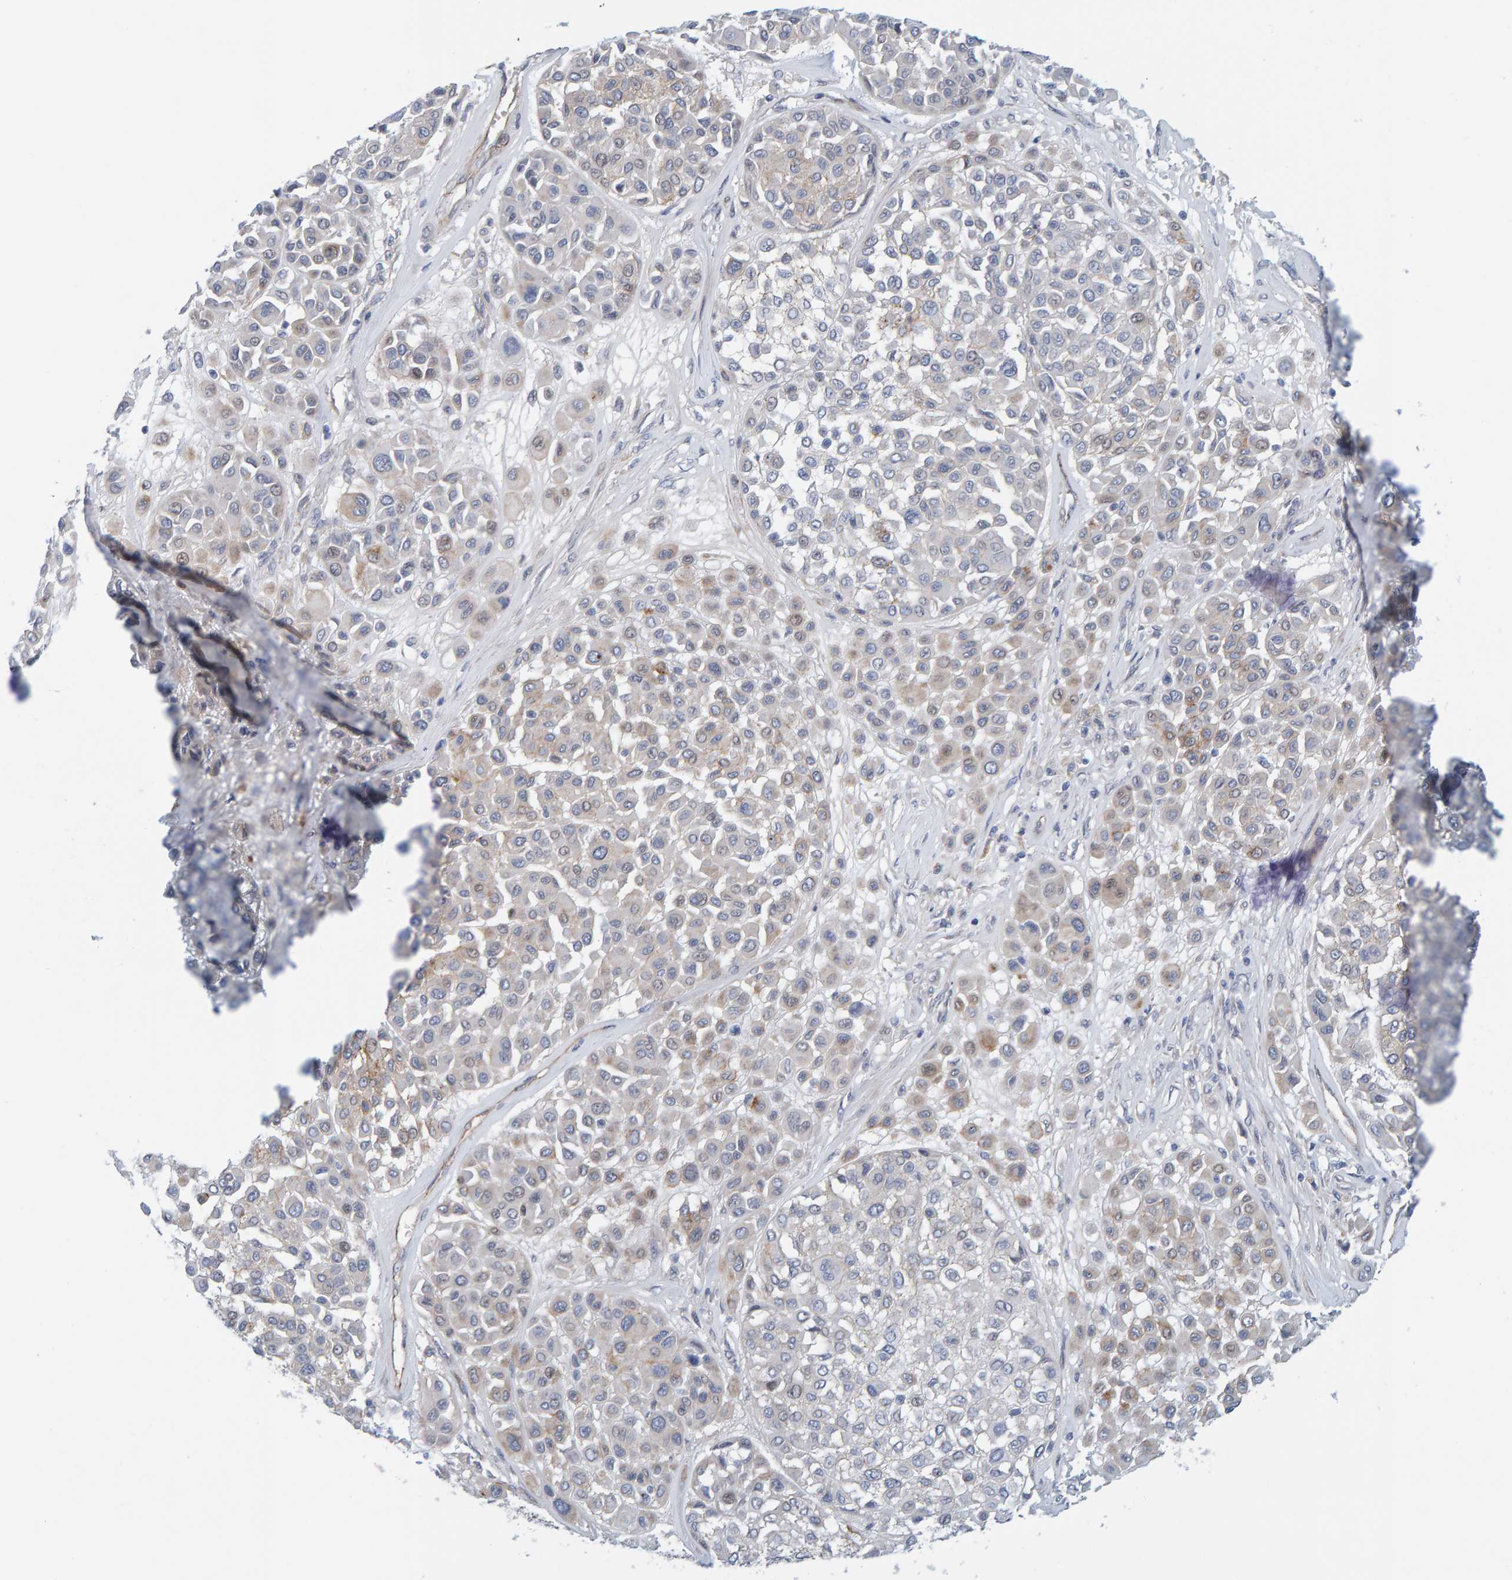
{"staining": {"intensity": "weak", "quantity": "<25%", "location": "cytoplasmic/membranous"}, "tissue": "melanoma", "cell_type": "Tumor cells", "image_type": "cancer", "snomed": [{"axis": "morphology", "description": "Malignant melanoma, Metastatic site"}, {"axis": "topography", "description": "Soft tissue"}], "caption": "A photomicrograph of melanoma stained for a protein shows no brown staining in tumor cells.", "gene": "KRBA2", "patient": {"sex": "male", "age": 41}}